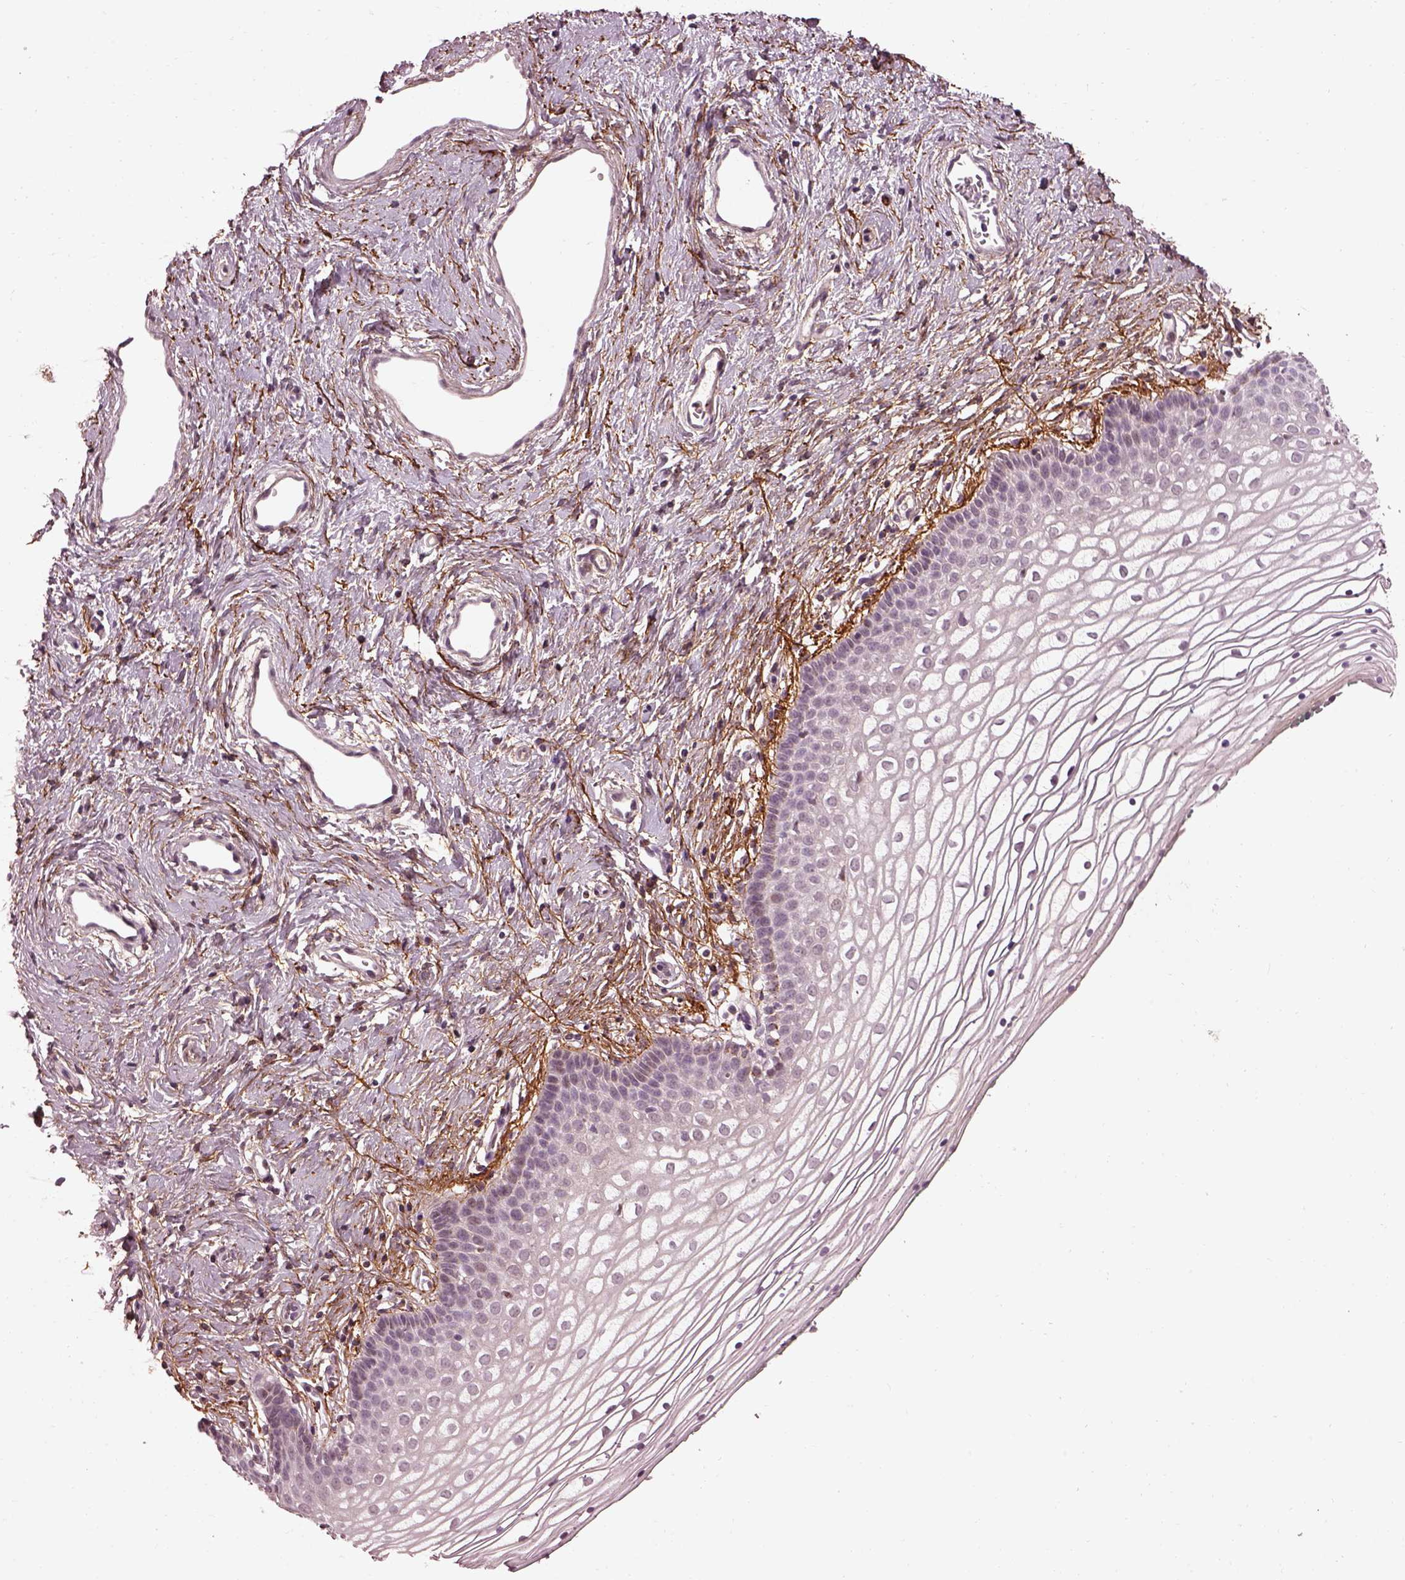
{"staining": {"intensity": "negative", "quantity": "none", "location": "none"}, "tissue": "vagina", "cell_type": "Squamous epithelial cells", "image_type": "normal", "snomed": [{"axis": "morphology", "description": "Normal tissue, NOS"}, {"axis": "topography", "description": "Vagina"}], "caption": "Photomicrograph shows no significant protein positivity in squamous epithelial cells of unremarkable vagina. (DAB IHC, high magnification).", "gene": "EFEMP1", "patient": {"sex": "female", "age": 36}}